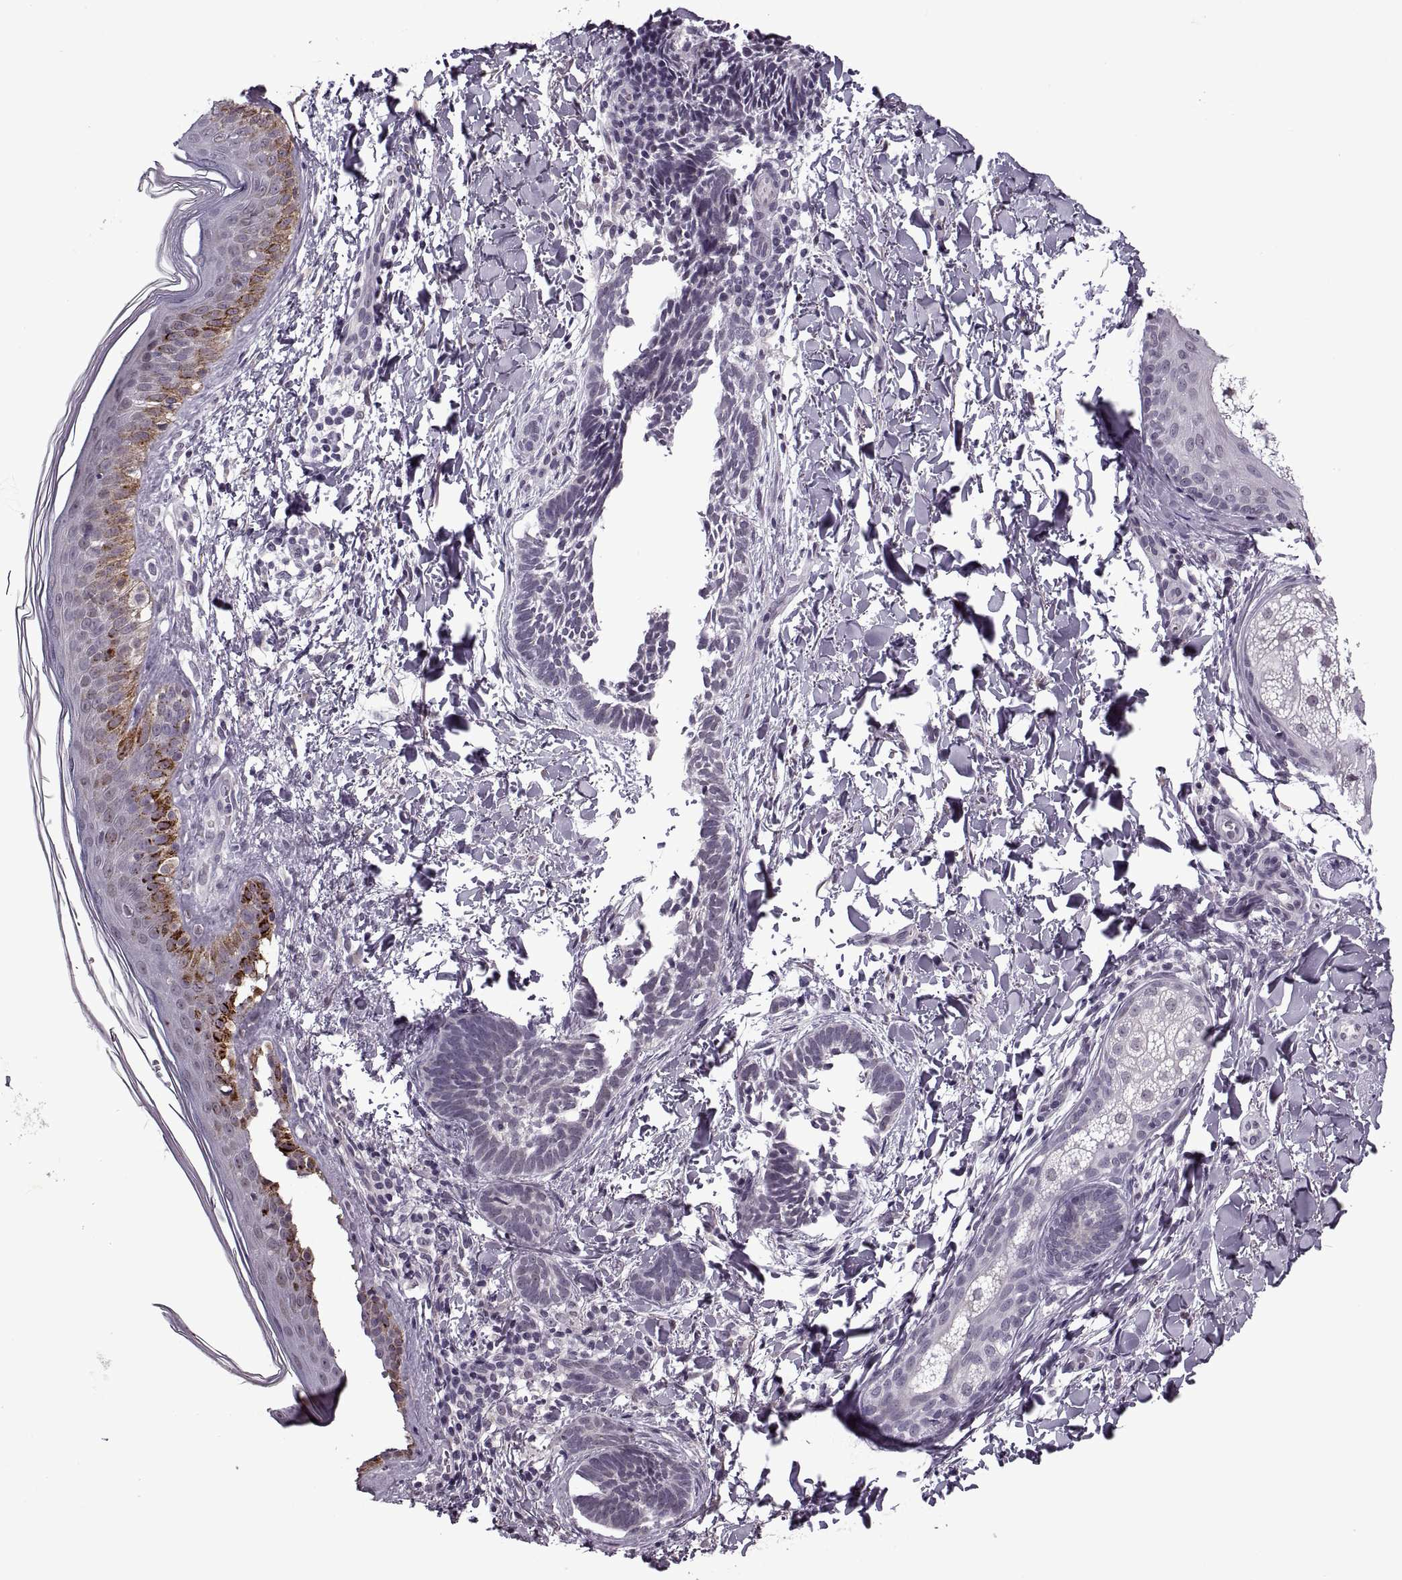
{"staining": {"intensity": "negative", "quantity": "none", "location": "none"}, "tissue": "skin cancer", "cell_type": "Tumor cells", "image_type": "cancer", "snomed": [{"axis": "morphology", "description": "Normal tissue, NOS"}, {"axis": "morphology", "description": "Basal cell carcinoma"}, {"axis": "topography", "description": "Skin"}], "caption": "Skin basal cell carcinoma stained for a protein using immunohistochemistry (IHC) reveals no positivity tumor cells.", "gene": "PRSS37", "patient": {"sex": "male", "age": 46}}